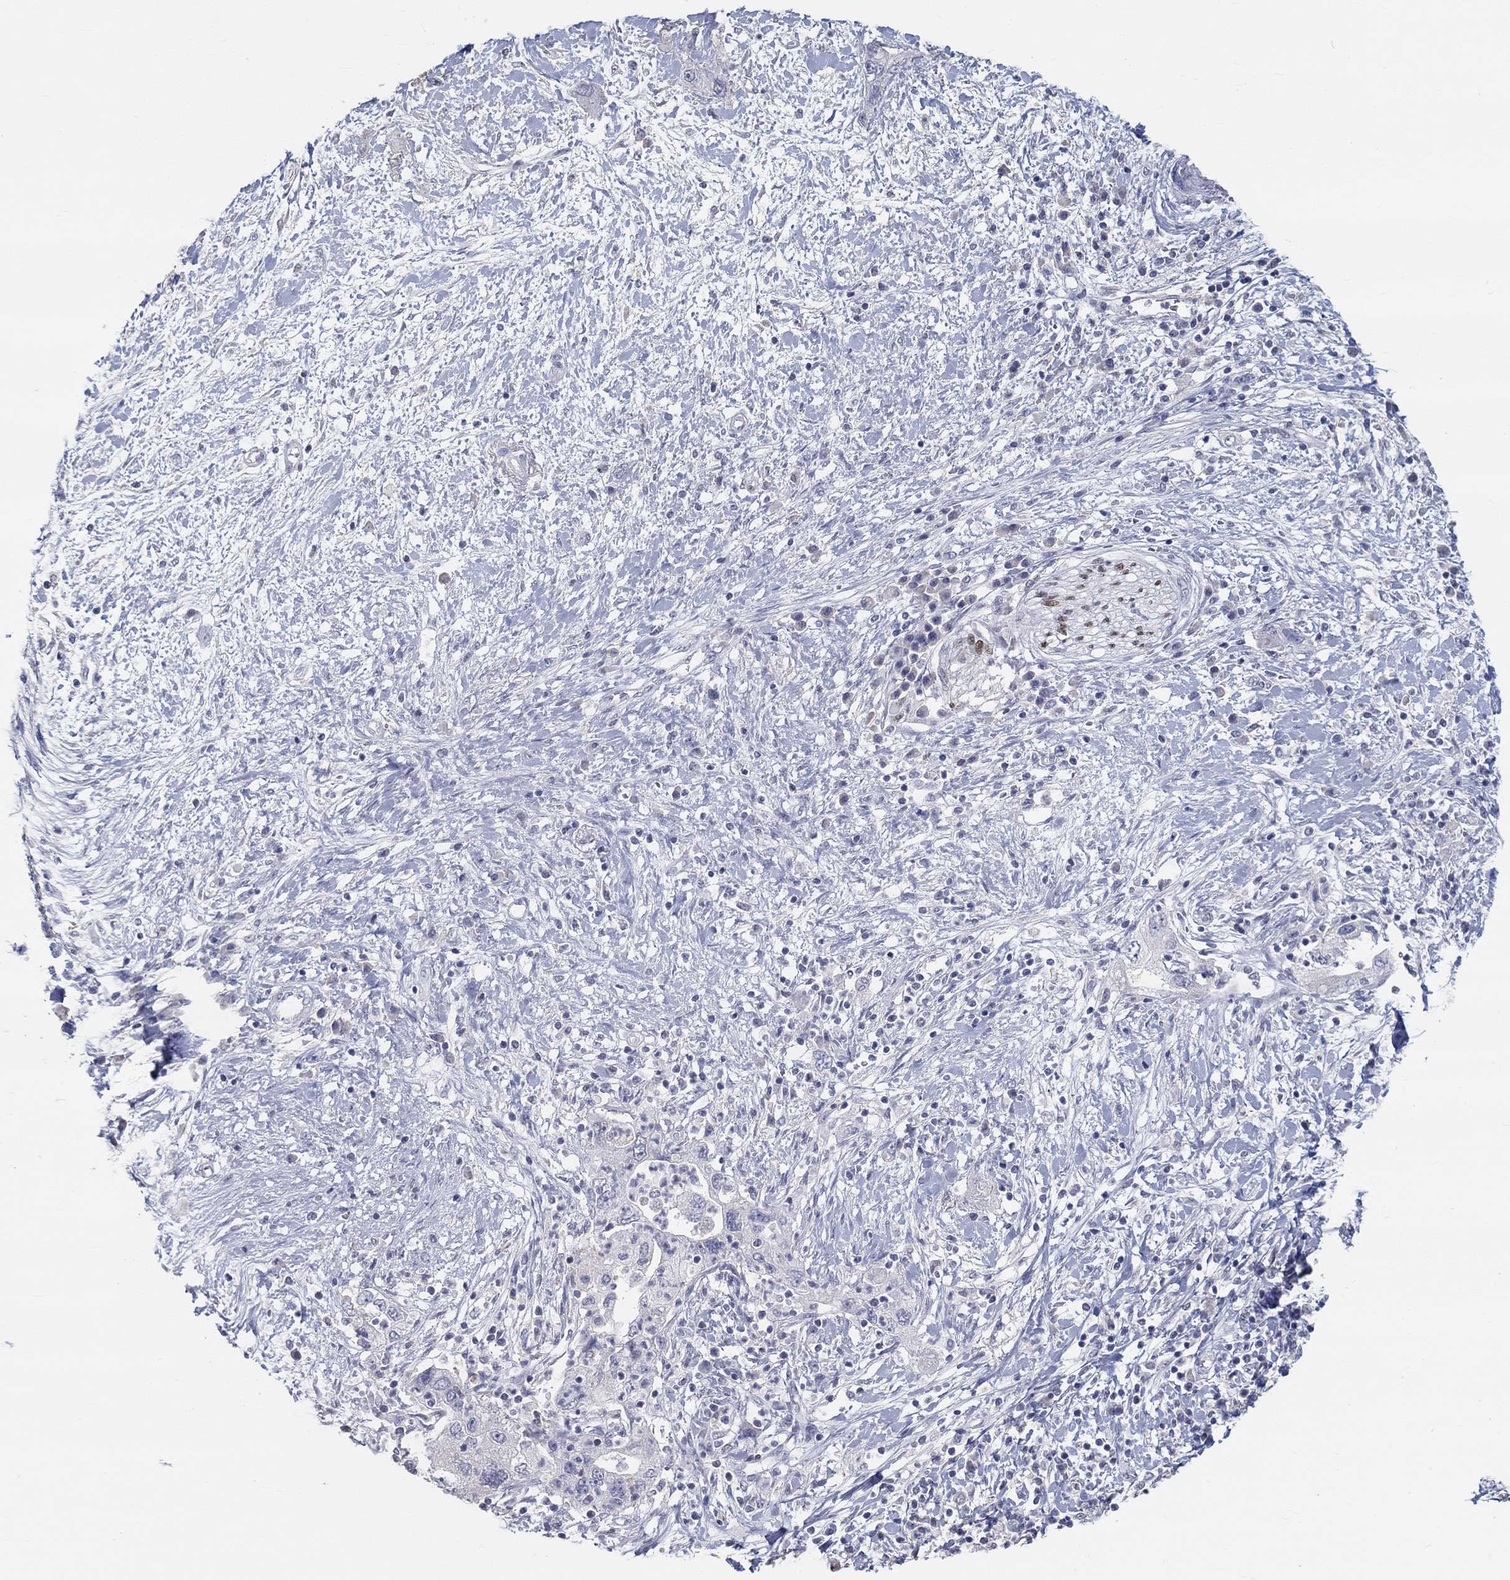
{"staining": {"intensity": "negative", "quantity": "none", "location": "none"}, "tissue": "pancreatic cancer", "cell_type": "Tumor cells", "image_type": "cancer", "snomed": [{"axis": "morphology", "description": "Adenocarcinoma, NOS"}, {"axis": "topography", "description": "Pancreas"}], "caption": "DAB immunohistochemical staining of pancreatic cancer (adenocarcinoma) reveals no significant positivity in tumor cells.", "gene": "FGF2", "patient": {"sex": "female", "age": 73}}